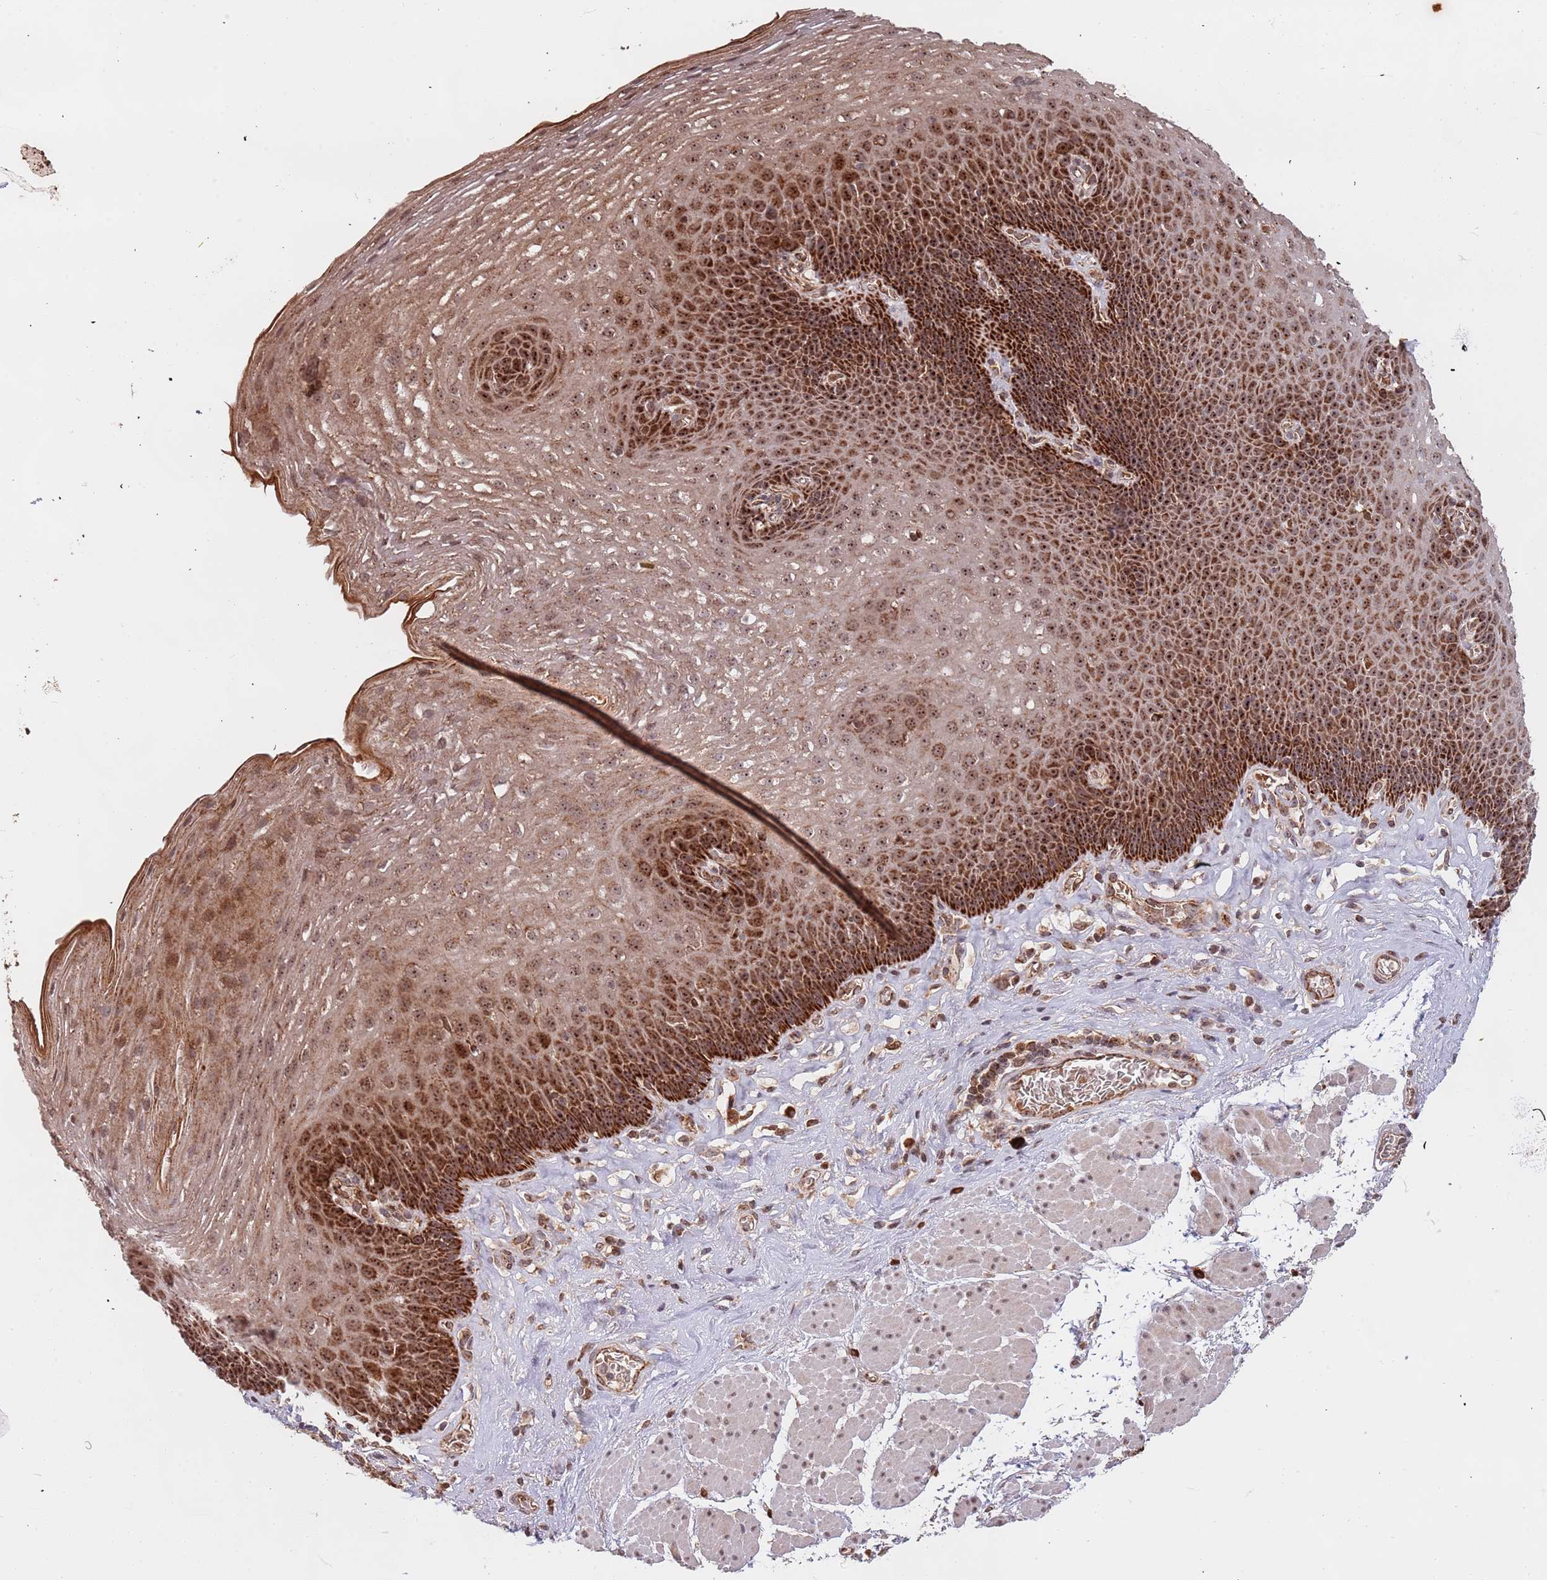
{"staining": {"intensity": "strong", "quantity": ">75%", "location": "cytoplasmic/membranous,nuclear"}, "tissue": "esophagus", "cell_type": "Squamous epithelial cells", "image_type": "normal", "snomed": [{"axis": "morphology", "description": "Normal tissue, NOS"}, {"axis": "topography", "description": "Esophagus"}], "caption": "Immunohistochemistry of benign esophagus shows high levels of strong cytoplasmic/membranous,nuclear staining in about >75% of squamous epithelial cells.", "gene": "DCHS1", "patient": {"sex": "female", "age": 66}}